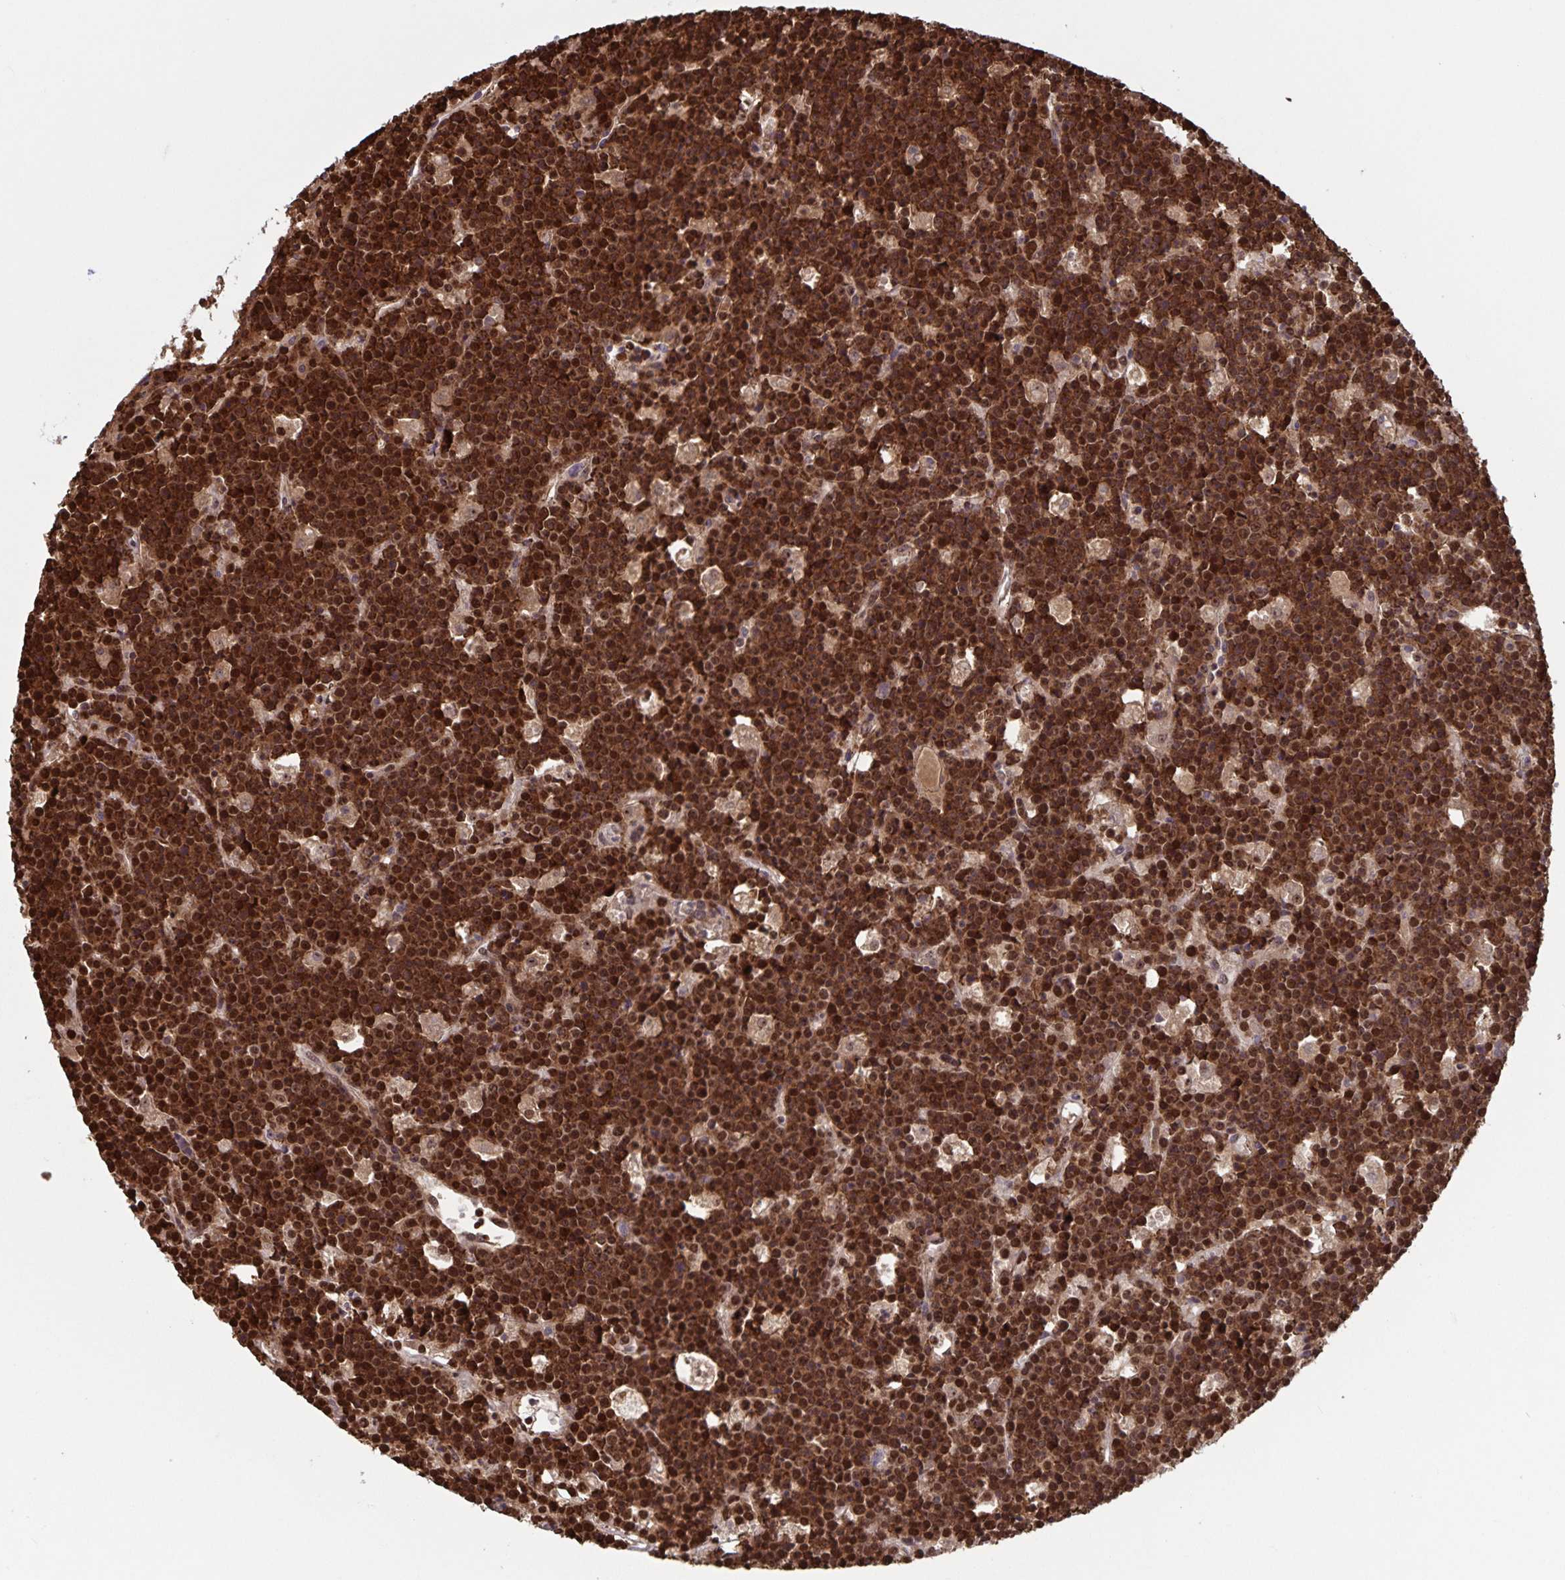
{"staining": {"intensity": "strong", "quantity": ">75%", "location": "cytoplasmic/membranous,nuclear"}, "tissue": "lymphoma", "cell_type": "Tumor cells", "image_type": "cancer", "snomed": [{"axis": "morphology", "description": "Malignant lymphoma, non-Hodgkin's type, High grade"}, {"axis": "topography", "description": "Ovary"}], "caption": "A micrograph of lymphoma stained for a protein exhibits strong cytoplasmic/membranous and nuclear brown staining in tumor cells.", "gene": "DUT", "patient": {"sex": "female", "age": 56}}